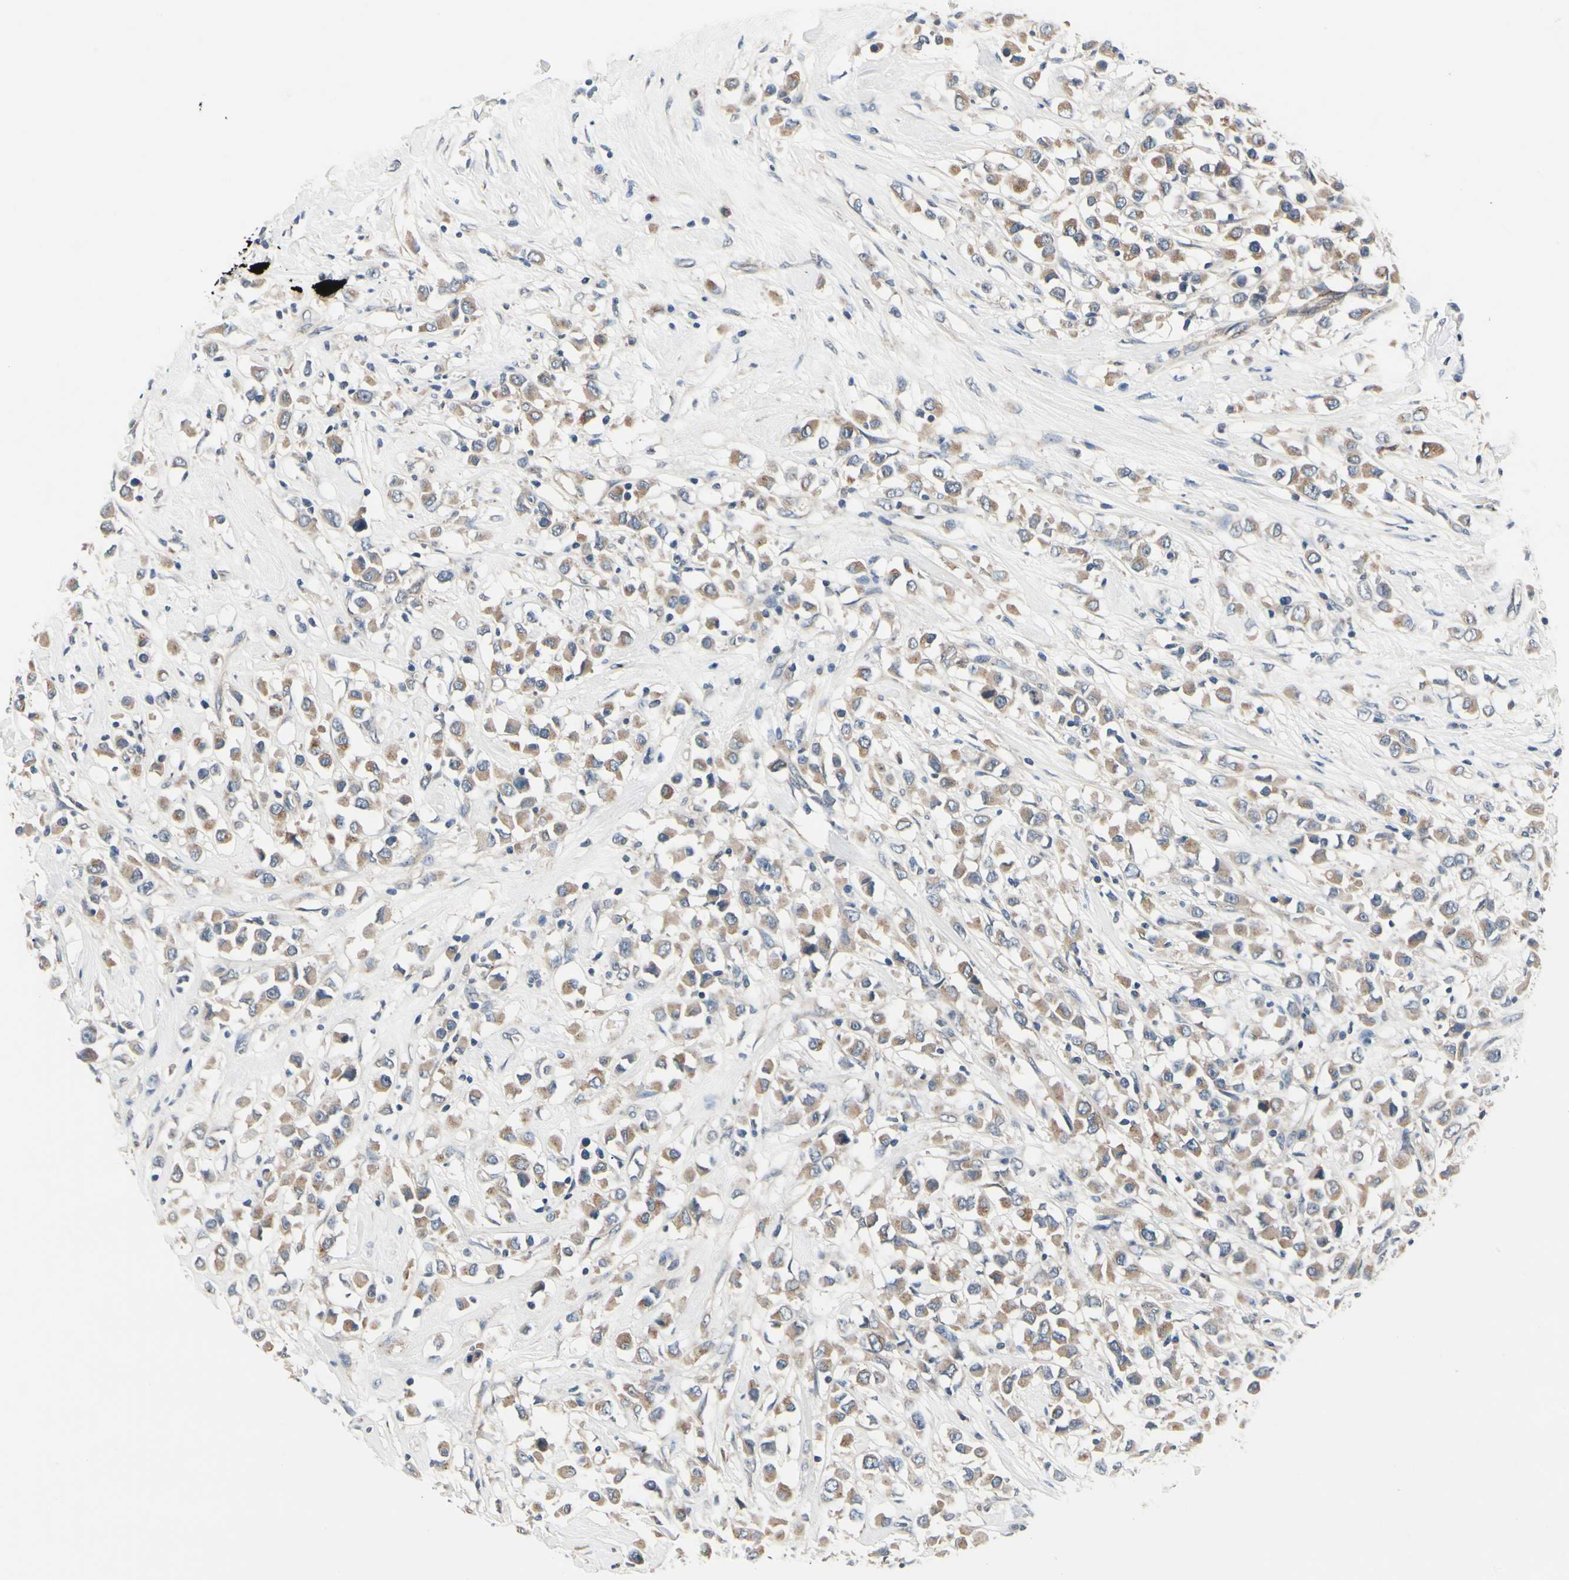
{"staining": {"intensity": "moderate", "quantity": ">75%", "location": "cytoplasmic/membranous"}, "tissue": "breast cancer", "cell_type": "Tumor cells", "image_type": "cancer", "snomed": [{"axis": "morphology", "description": "Duct carcinoma"}, {"axis": "topography", "description": "Breast"}], "caption": "There is medium levels of moderate cytoplasmic/membranous positivity in tumor cells of breast cancer (invasive ductal carcinoma), as demonstrated by immunohistochemical staining (brown color).", "gene": "PRKAR2B", "patient": {"sex": "female", "age": 61}}